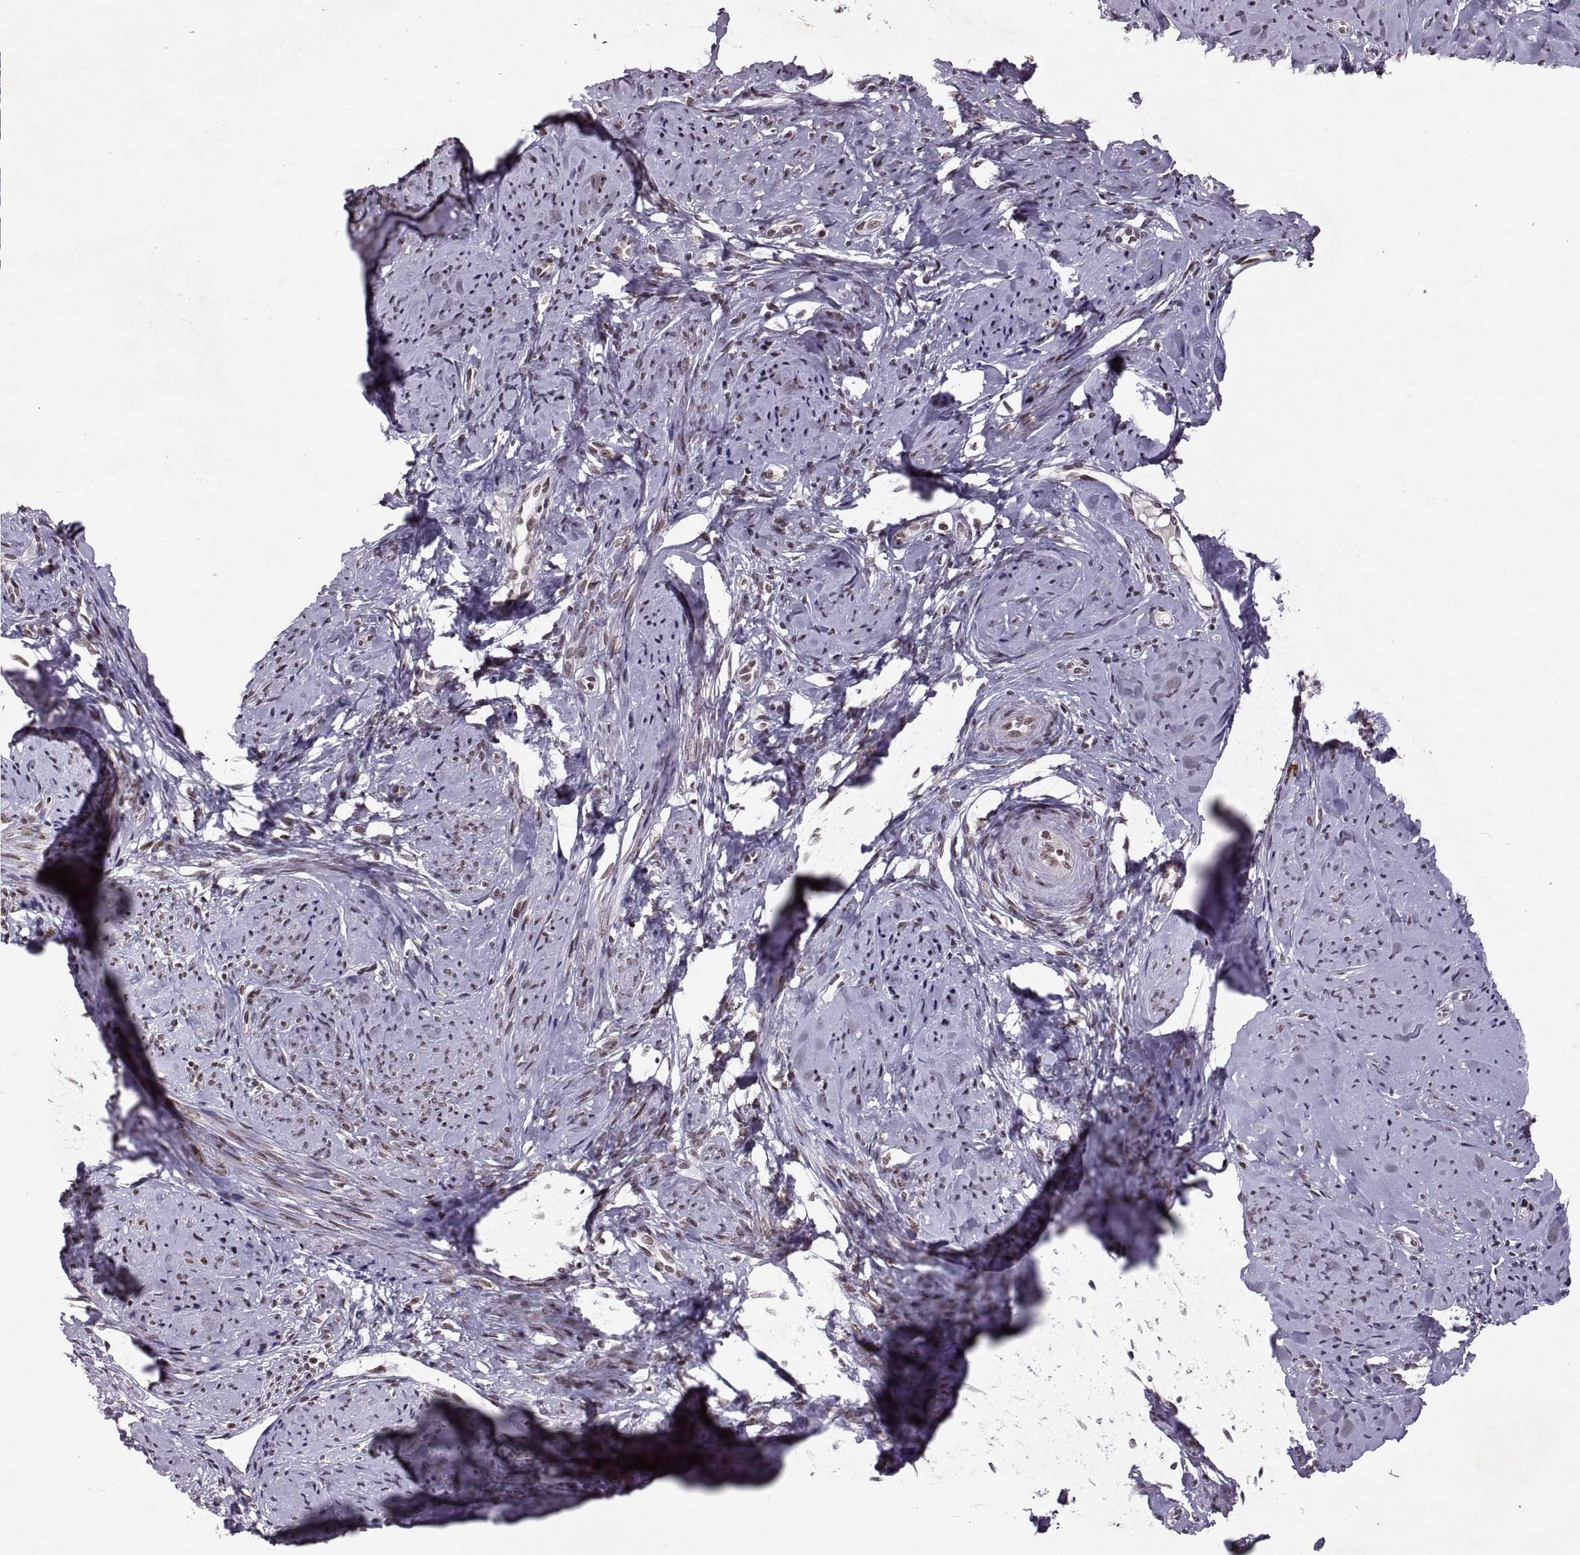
{"staining": {"intensity": "moderate", "quantity": "25%-75%", "location": "cytoplasmic/membranous,nuclear"}, "tissue": "smooth muscle", "cell_type": "Smooth muscle cells", "image_type": "normal", "snomed": [{"axis": "morphology", "description": "Normal tissue, NOS"}, {"axis": "topography", "description": "Smooth muscle"}], "caption": "Protein staining exhibits moderate cytoplasmic/membranous,nuclear expression in about 25%-75% of smooth muscle cells in normal smooth muscle.", "gene": "MT1E", "patient": {"sex": "female", "age": 48}}